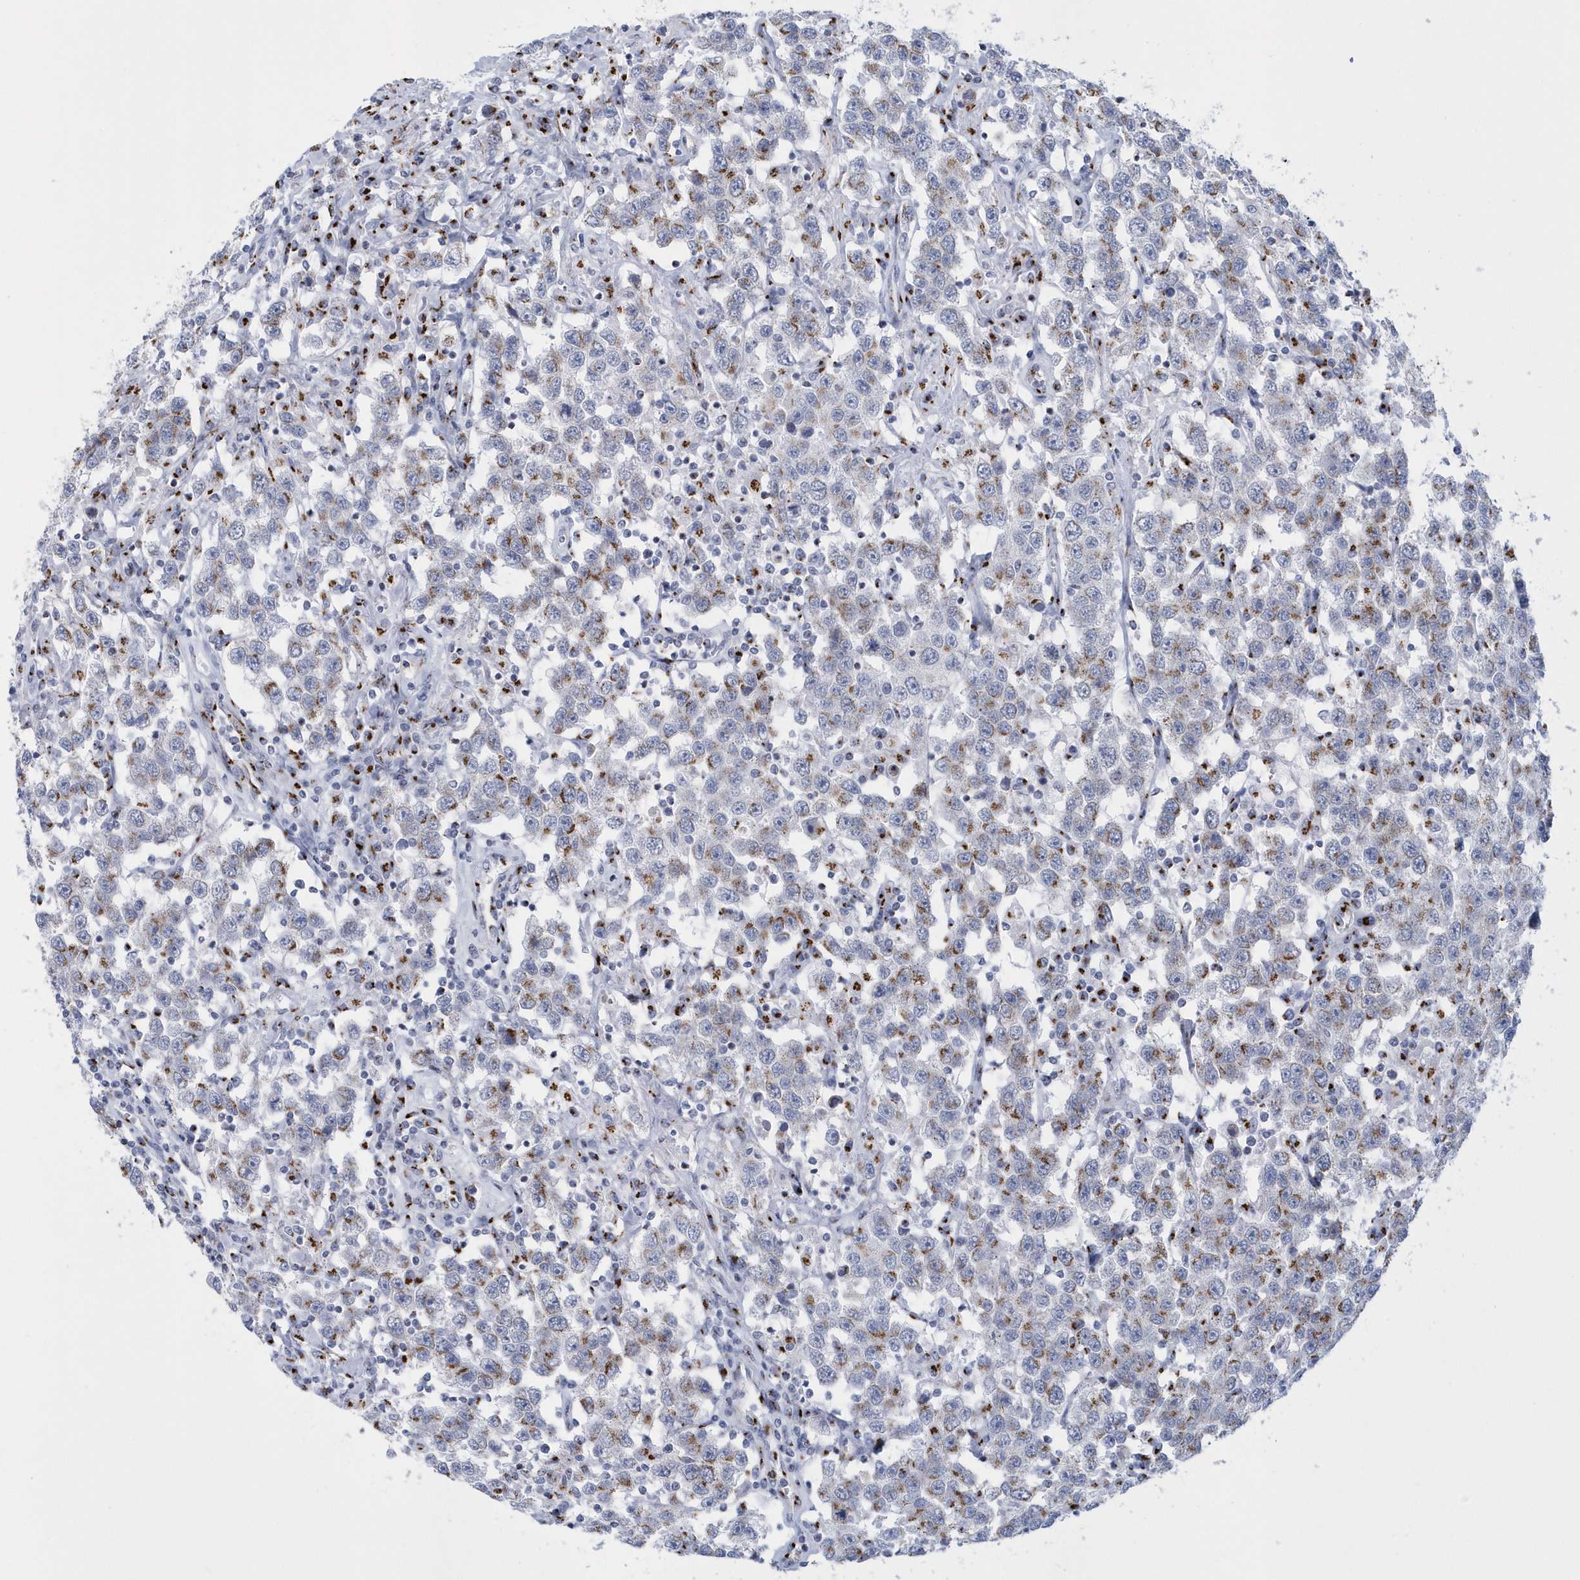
{"staining": {"intensity": "moderate", "quantity": ">75%", "location": "cytoplasmic/membranous"}, "tissue": "testis cancer", "cell_type": "Tumor cells", "image_type": "cancer", "snomed": [{"axis": "morphology", "description": "Seminoma, NOS"}, {"axis": "topography", "description": "Testis"}], "caption": "This is an image of immunohistochemistry (IHC) staining of testis cancer, which shows moderate positivity in the cytoplasmic/membranous of tumor cells.", "gene": "SLX9", "patient": {"sex": "male", "age": 41}}